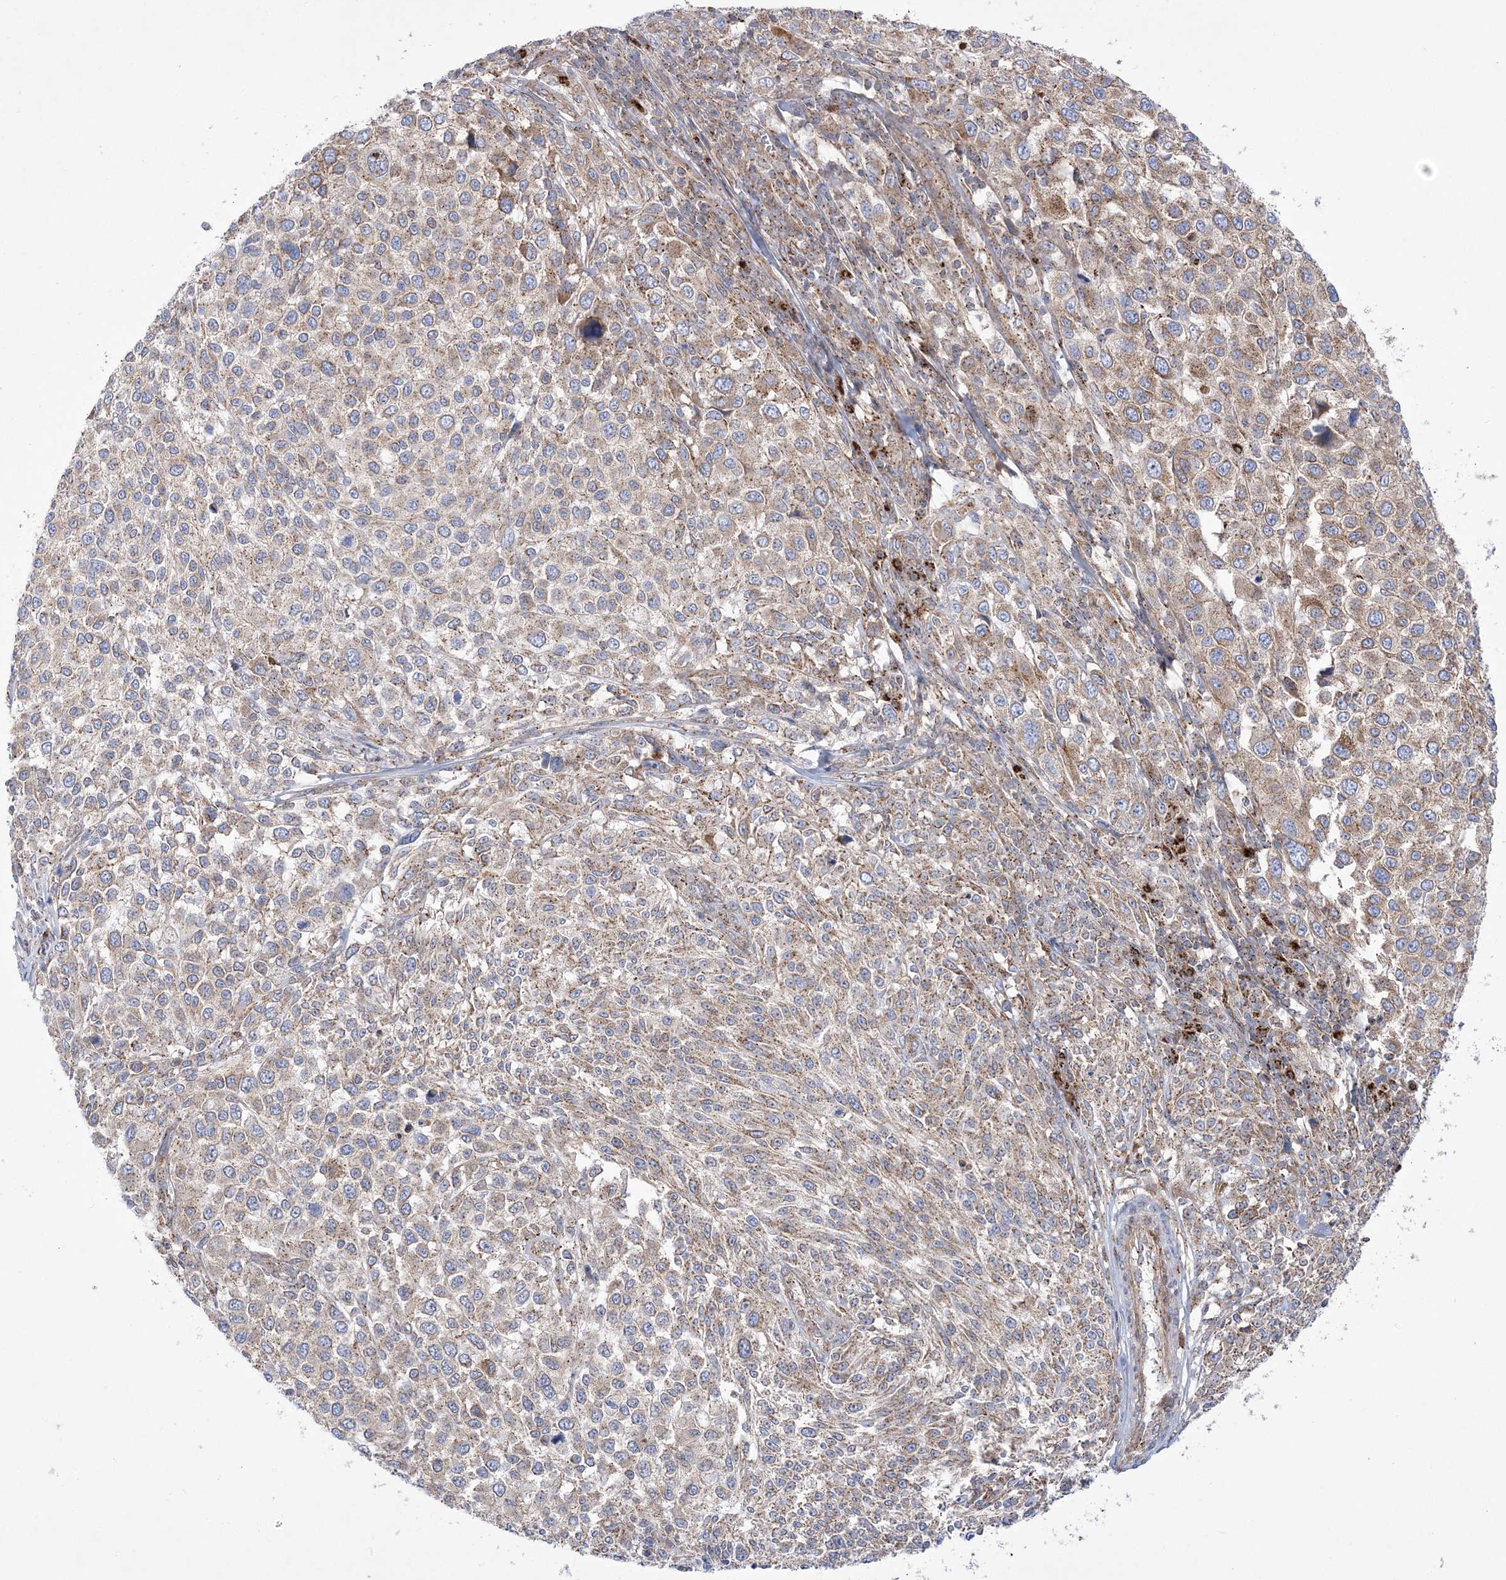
{"staining": {"intensity": "moderate", "quantity": "25%-75%", "location": "cytoplasmic/membranous"}, "tissue": "melanoma", "cell_type": "Tumor cells", "image_type": "cancer", "snomed": [{"axis": "morphology", "description": "Malignant melanoma, NOS"}, {"axis": "topography", "description": "Skin of trunk"}], "caption": "Malignant melanoma was stained to show a protein in brown. There is medium levels of moderate cytoplasmic/membranous staining in about 25%-75% of tumor cells.", "gene": "COPB2", "patient": {"sex": "male", "age": 71}}